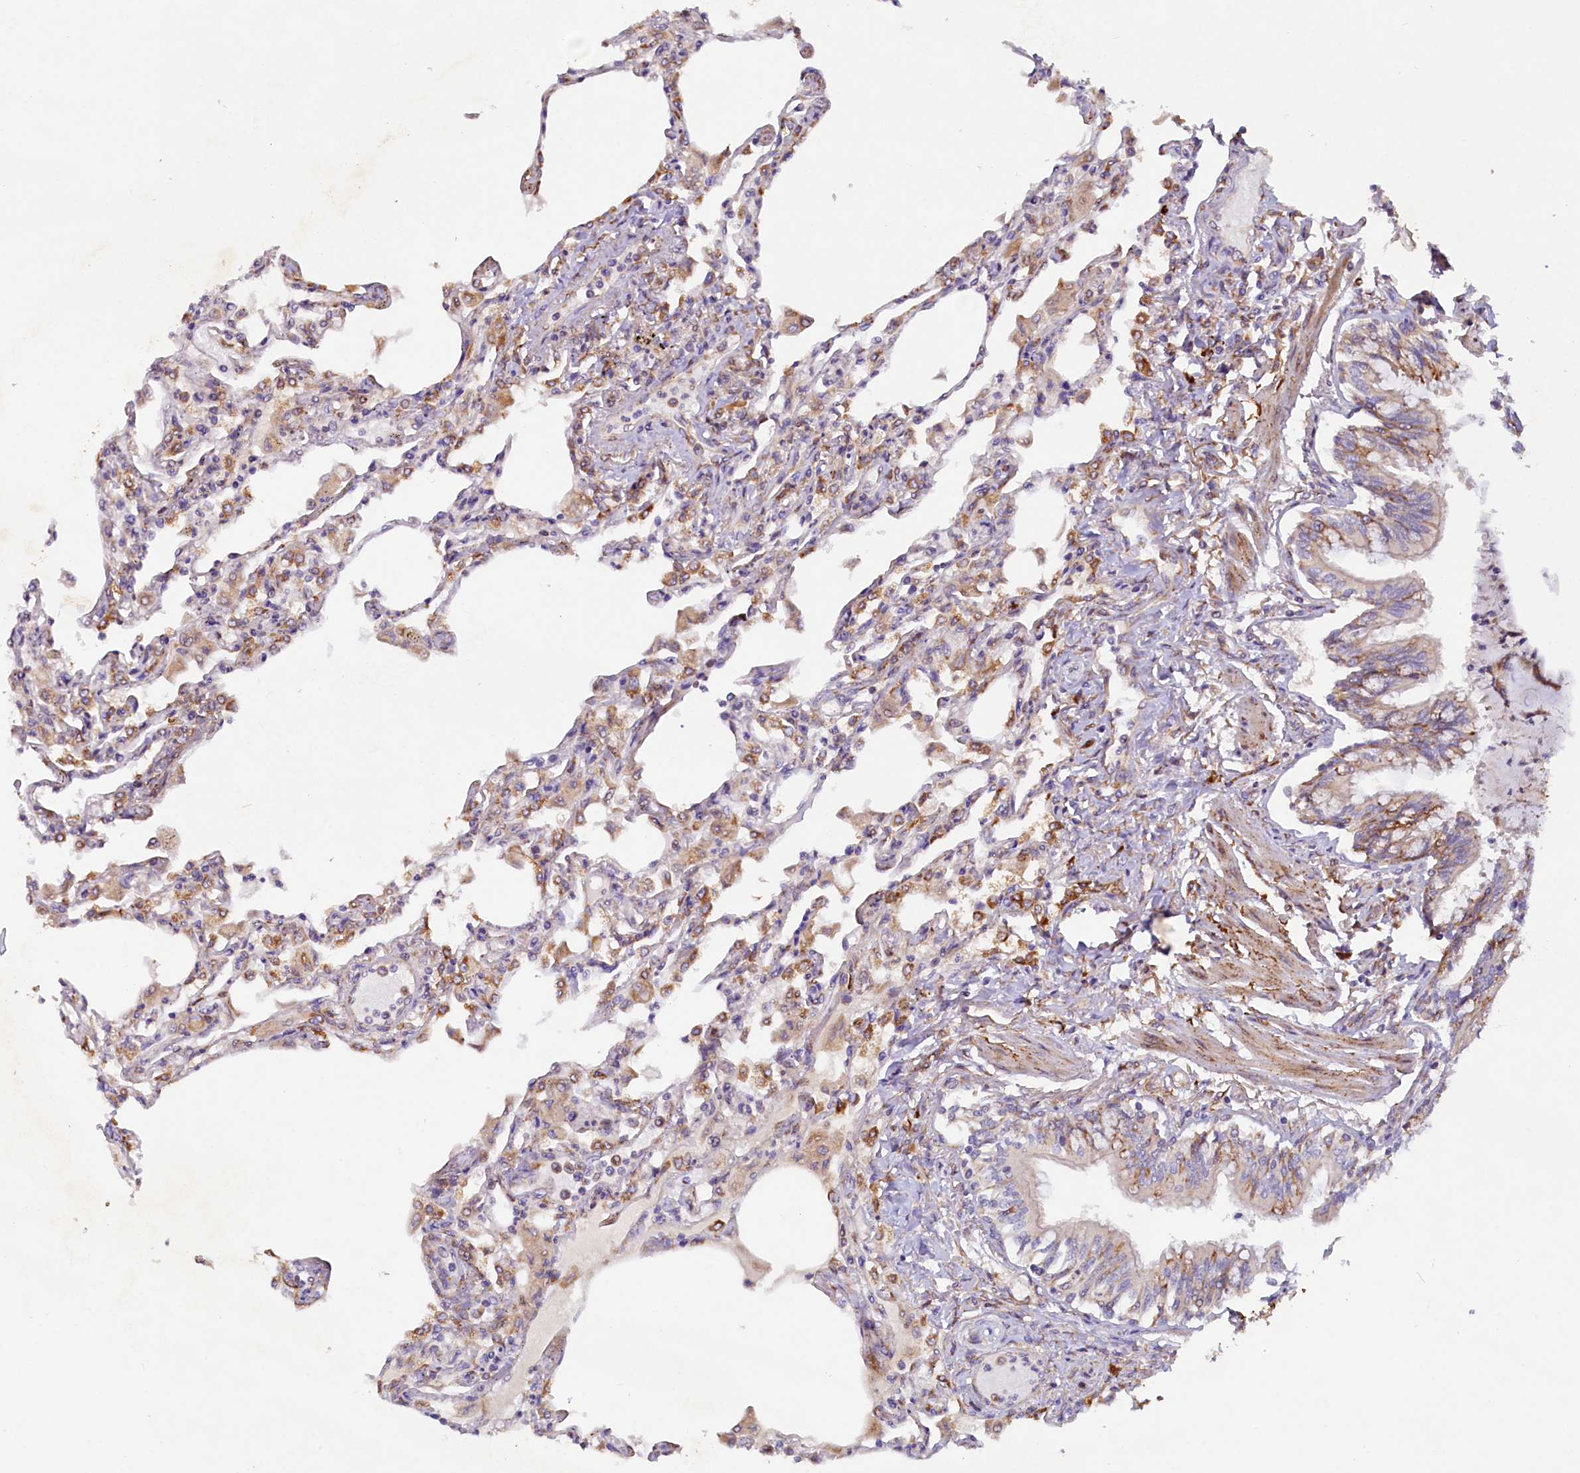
{"staining": {"intensity": "moderate", "quantity": "25%-75%", "location": "cytoplasmic/membranous"}, "tissue": "lung", "cell_type": "Alveolar cells", "image_type": "normal", "snomed": [{"axis": "morphology", "description": "Normal tissue, NOS"}, {"axis": "topography", "description": "Bronchus"}, {"axis": "topography", "description": "Lung"}], "caption": "A photomicrograph showing moderate cytoplasmic/membranous expression in about 25%-75% of alveolar cells in normal lung, as visualized by brown immunohistochemical staining.", "gene": "SSC5D", "patient": {"sex": "female", "age": 49}}